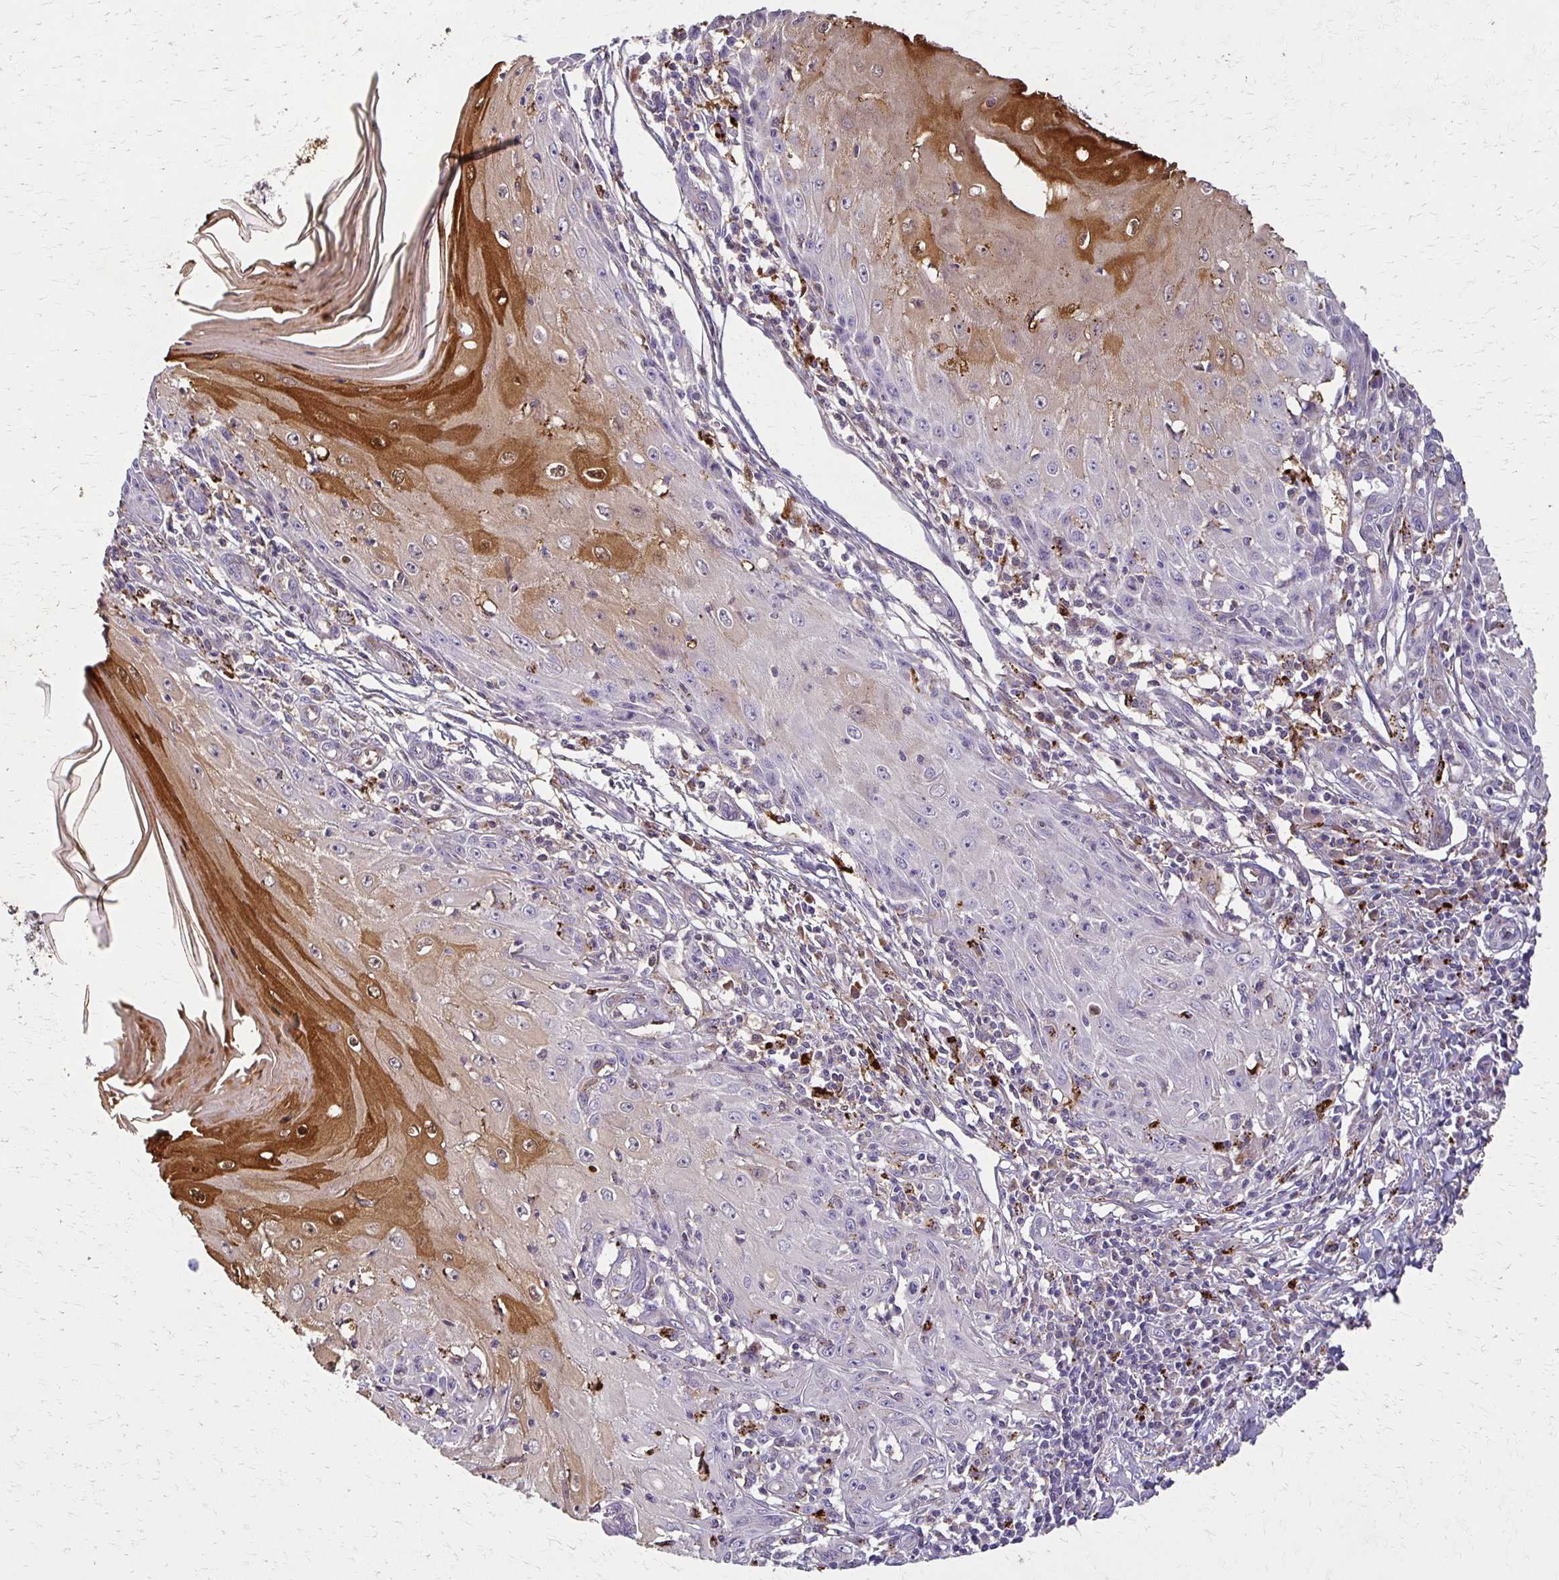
{"staining": {"intensity": "moderate", "quantity": "<25%", "location": "cytoplasmic/membranous,nuclear"}, "tissue": "skin cancer", "cell_type": "Tumor cells", "image_type": "cancer", "snomed": [{"axis": "morphology", "description": "Squamous cell carcinoma, NOS"}, {"axis": "topography", "description": "Skin"}], "caption": "High-power microscopy captured an immunohistochemistry image of skin cancer, revealing moderate cytoplasmic/membranous and nuclear positivity in approximately <25% of tumor cells.", "gene": "BBS12", "patient": {"sex": "female", "age": 73}}